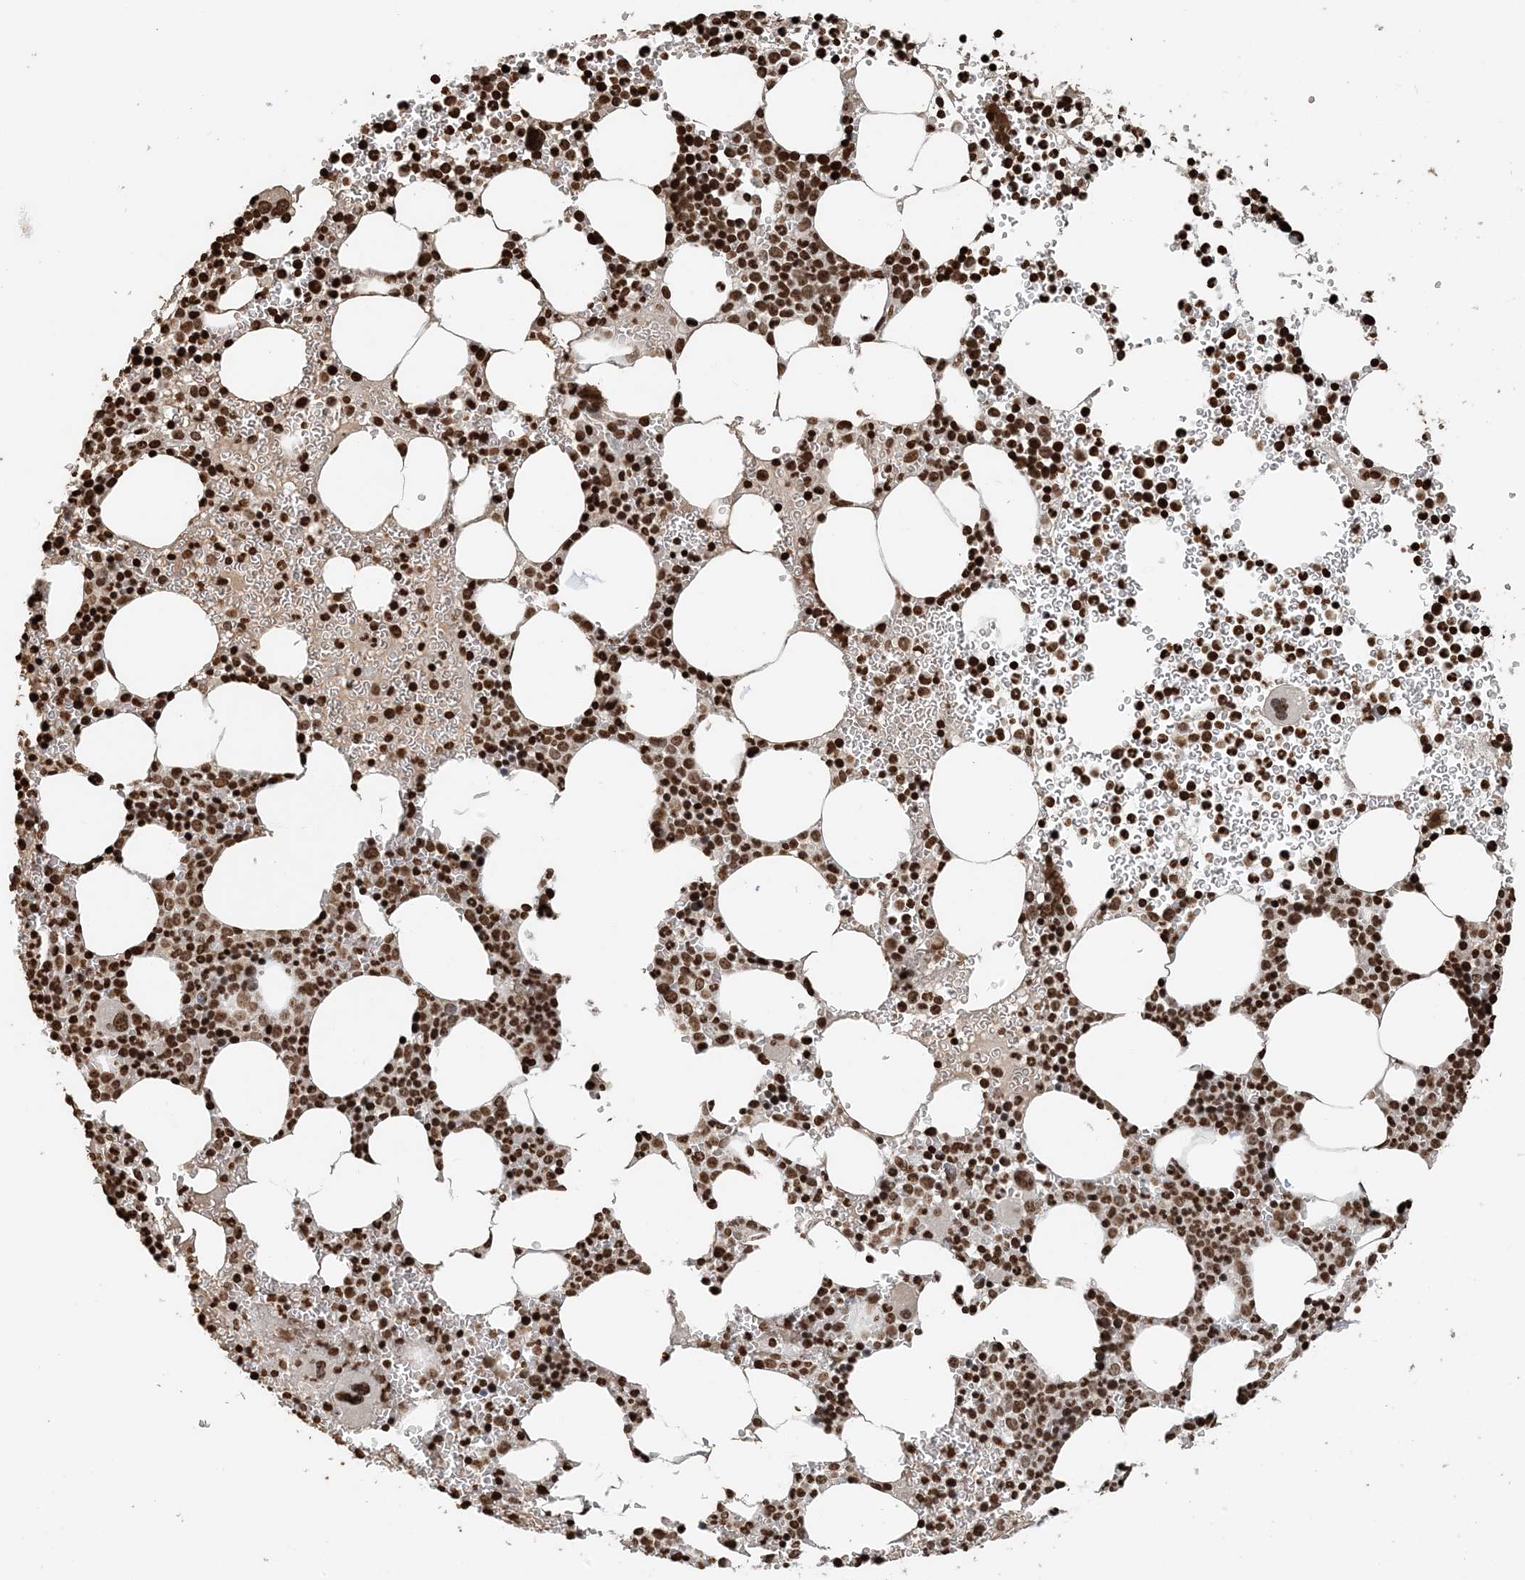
{"staining": {"intensity": "strong", "quantity": ">75%", "location": "nuclear"}, "tissue": "bone marrow", "cell_type": "Hematopoietic cells", "image_type": "normal", "snomed": [{"axis": "morphology", "description": "Normal tissue, NOS"}, {"axis": "topography", "description": "Bone marrow"}], "caption": "Hematopoietic cells show high levels of strong nuclear staining in approximately >75% of cells in benign bone marrow.", "gene": "H3", "patient": {"sex": "female", "age": 78}}